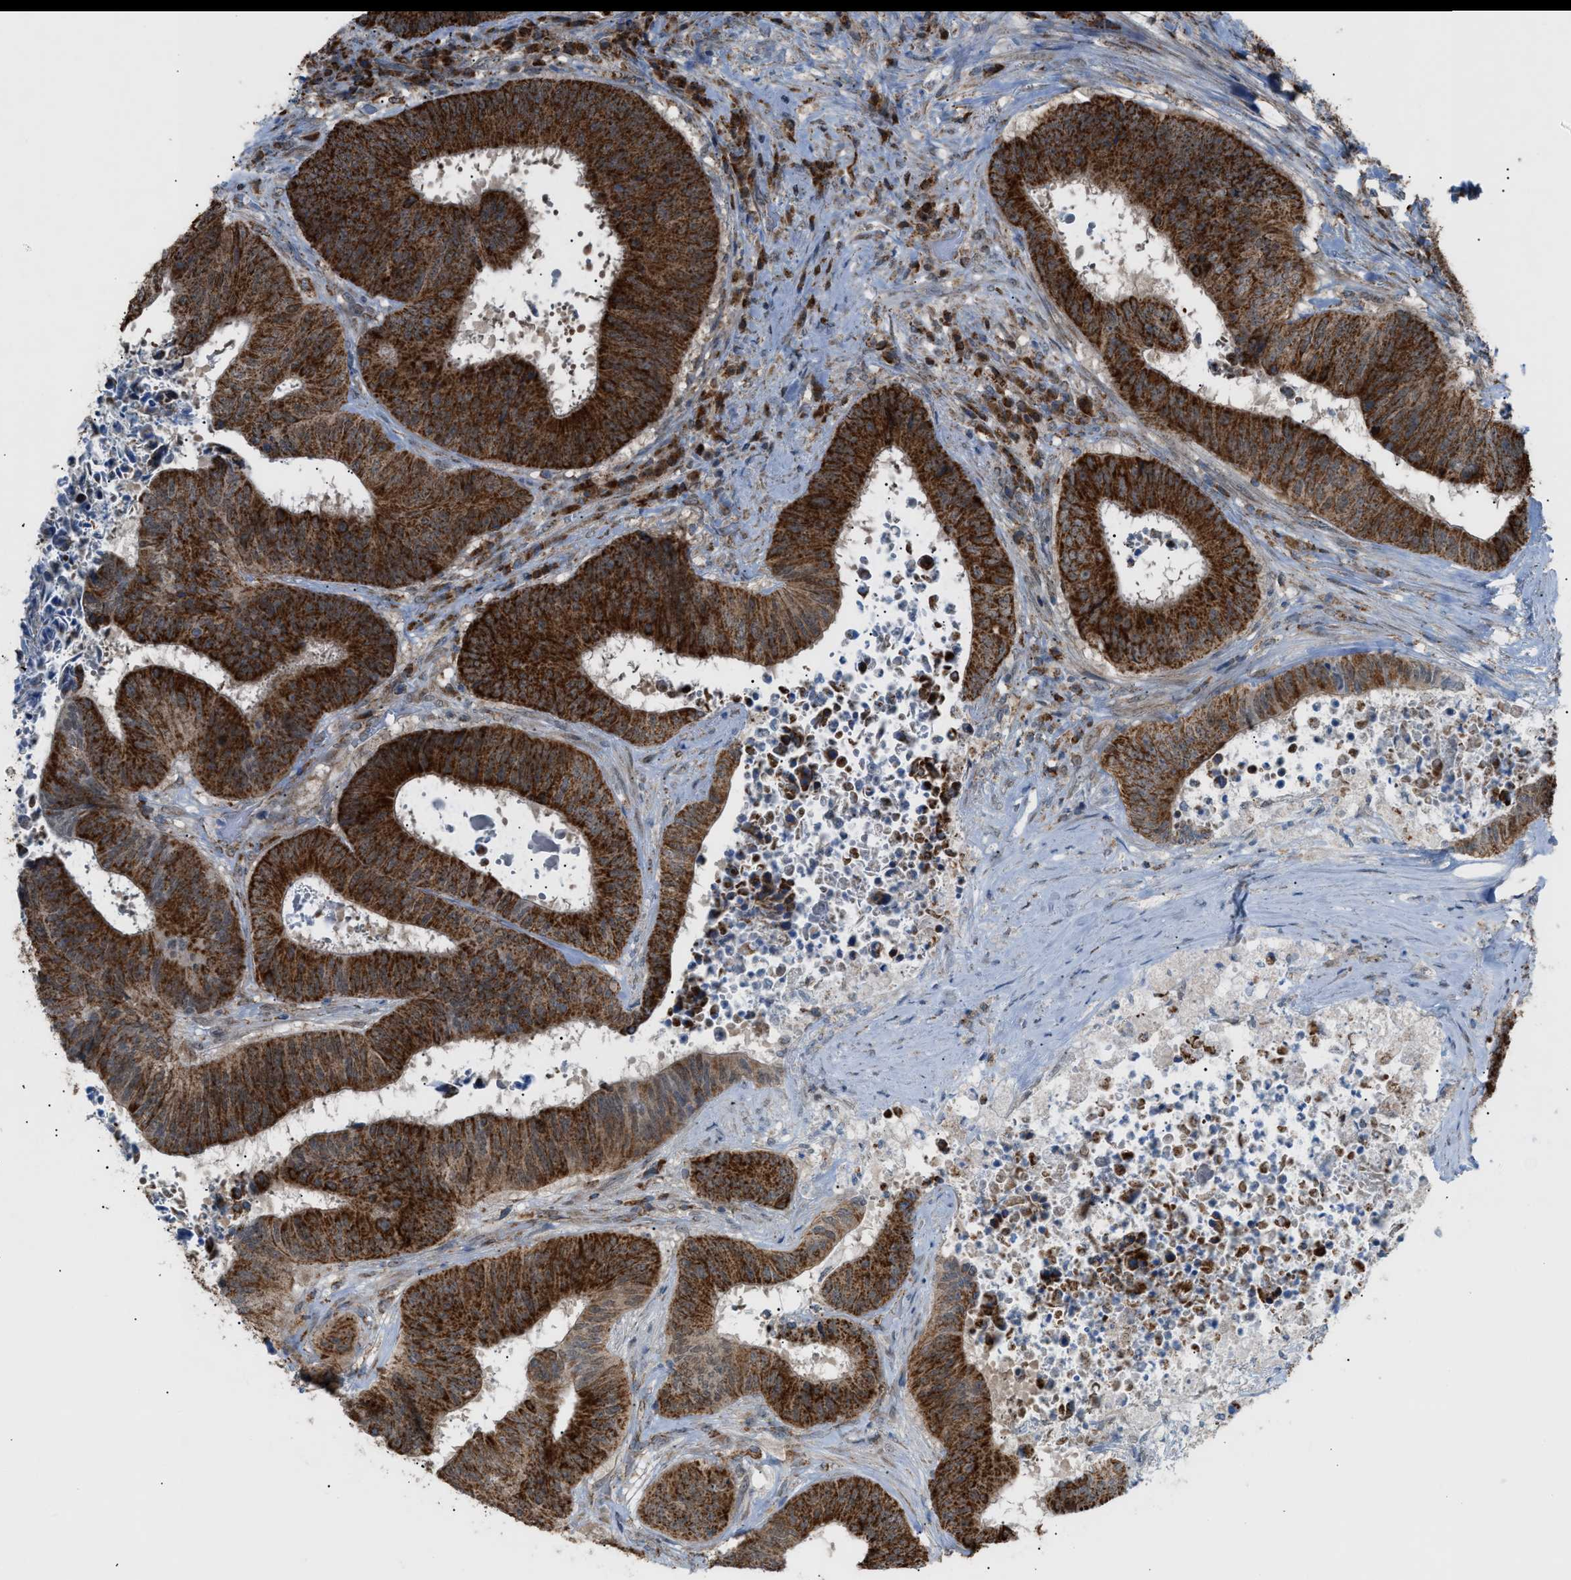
{"staining": {"intensity": "strong", "quantity": ">75%", "location": "cytoplasmic/membranous"}, "tissue": "colorectal cancer", "cell_type": "Tumor cells", "image_type": "cancer", "snomed": [{"axis": "morphology", "description": "Adenocarcinoma, NOS"}, {"axis": "topography", "description": "Rectum"}], "caption": "DAB (3,3'-diaminobenzidine) immunohistochemical staining of colorectal adenocarcinoma exhibits strong cytoplasmic/membranous protein positivity in about >75% of tumor cells. The protein of interest is shown in brown color, while the nuclei are stained blue.", "gene": "SRM", "patient": {"sex": "male", "age": 72}}